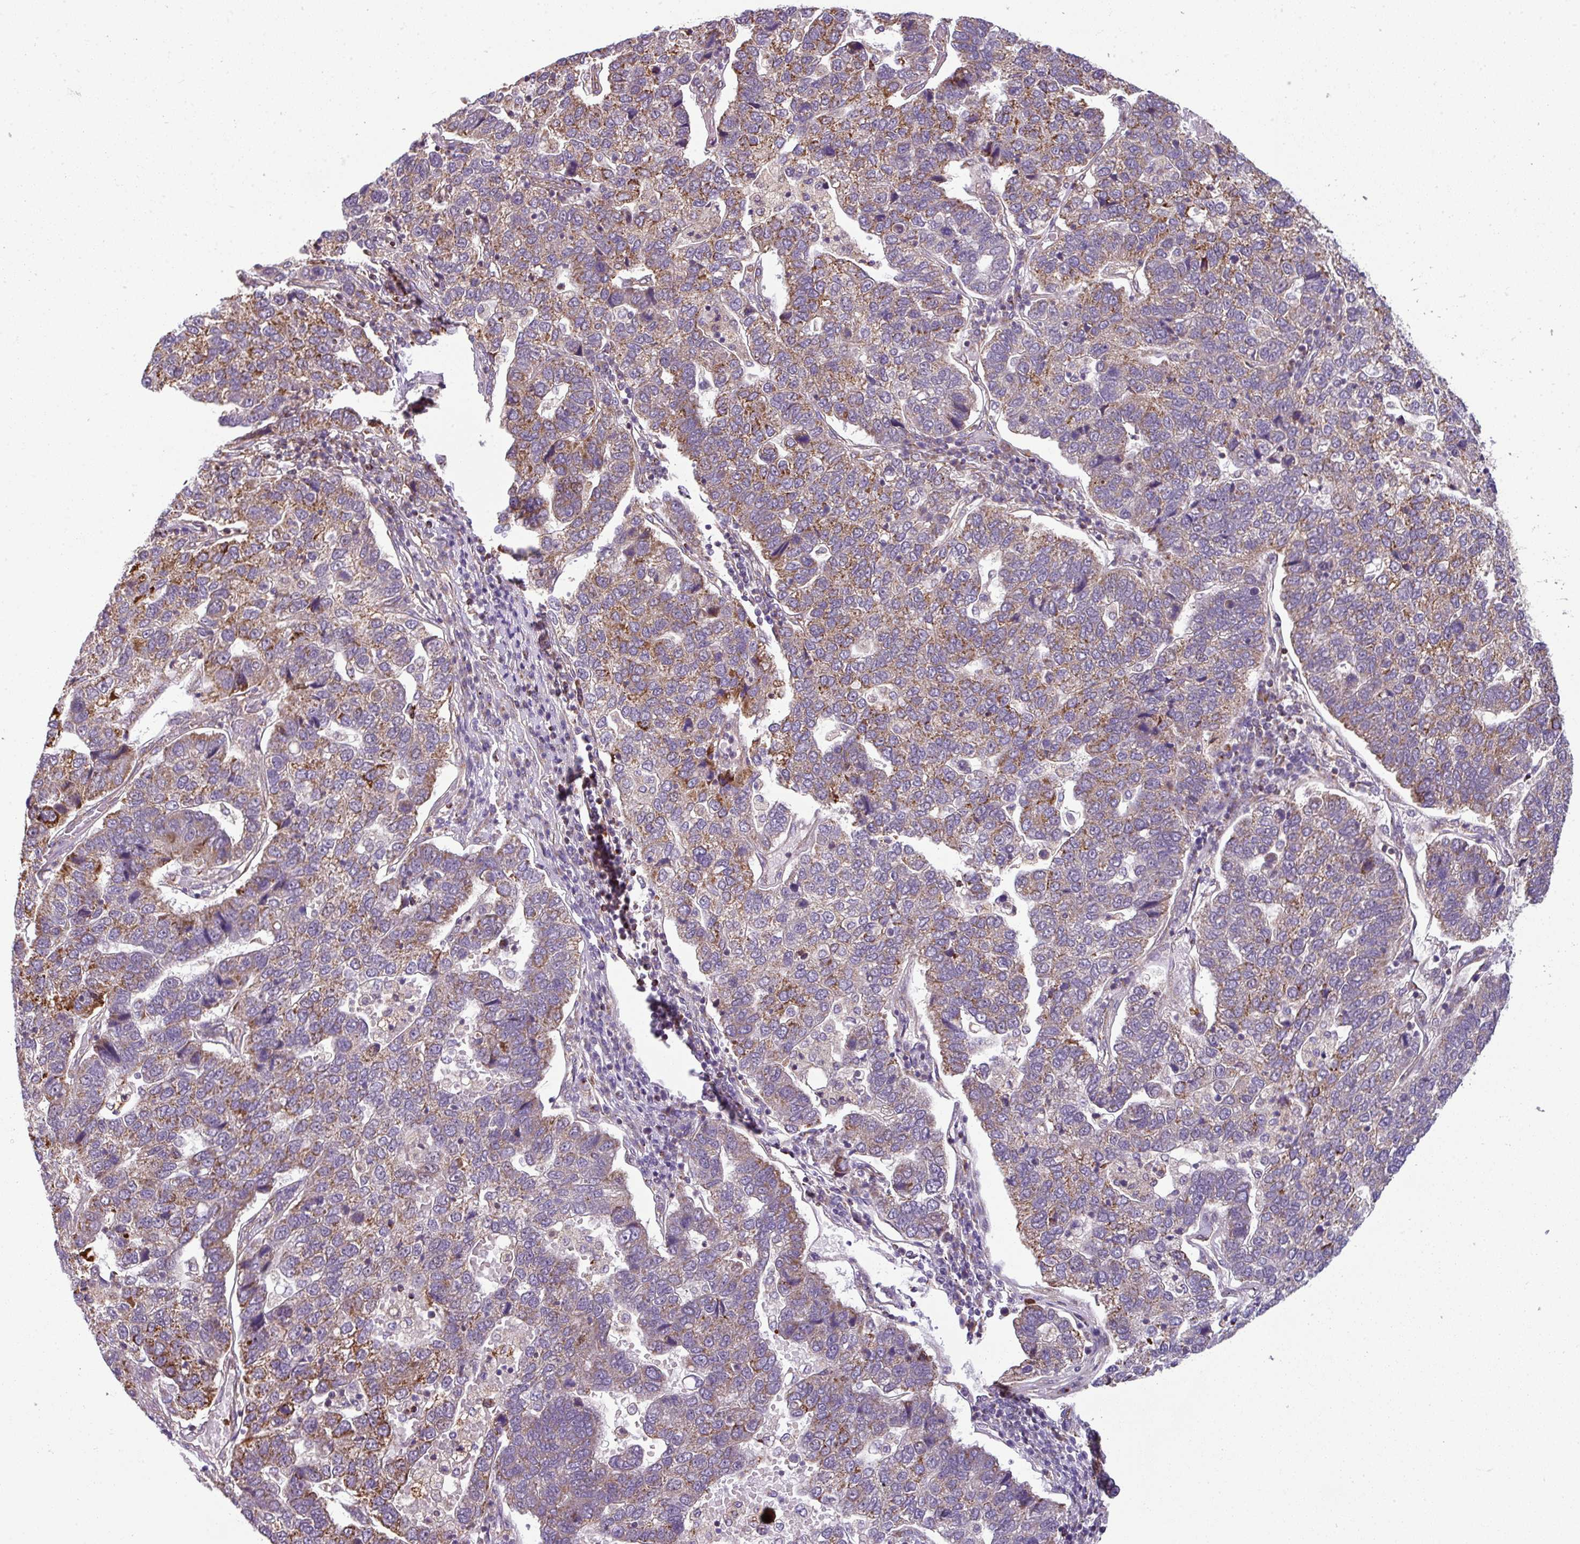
{"staining": {"intensity": "moderate", "quantity": "25%-75%", "location": "cytoplasmic/membranous"}, "tissue": "pancreatic cancer", "cell_type": "Tumor cells", "image_type": "cancer", "snomed": [{"axis": "morphology", "description": "Adenocarcinoma, NOS"}, {"axis": "topography", "description": "Pancreas"}], "caption": "Moderate cytoplasmic/membranous protein staining is seen in about 25%-75% of tumor cells in pancreatic cancer (adenocarcinoma).", "gene": "PRELID3B", "patient": {"sex": "female", "age": 61}}